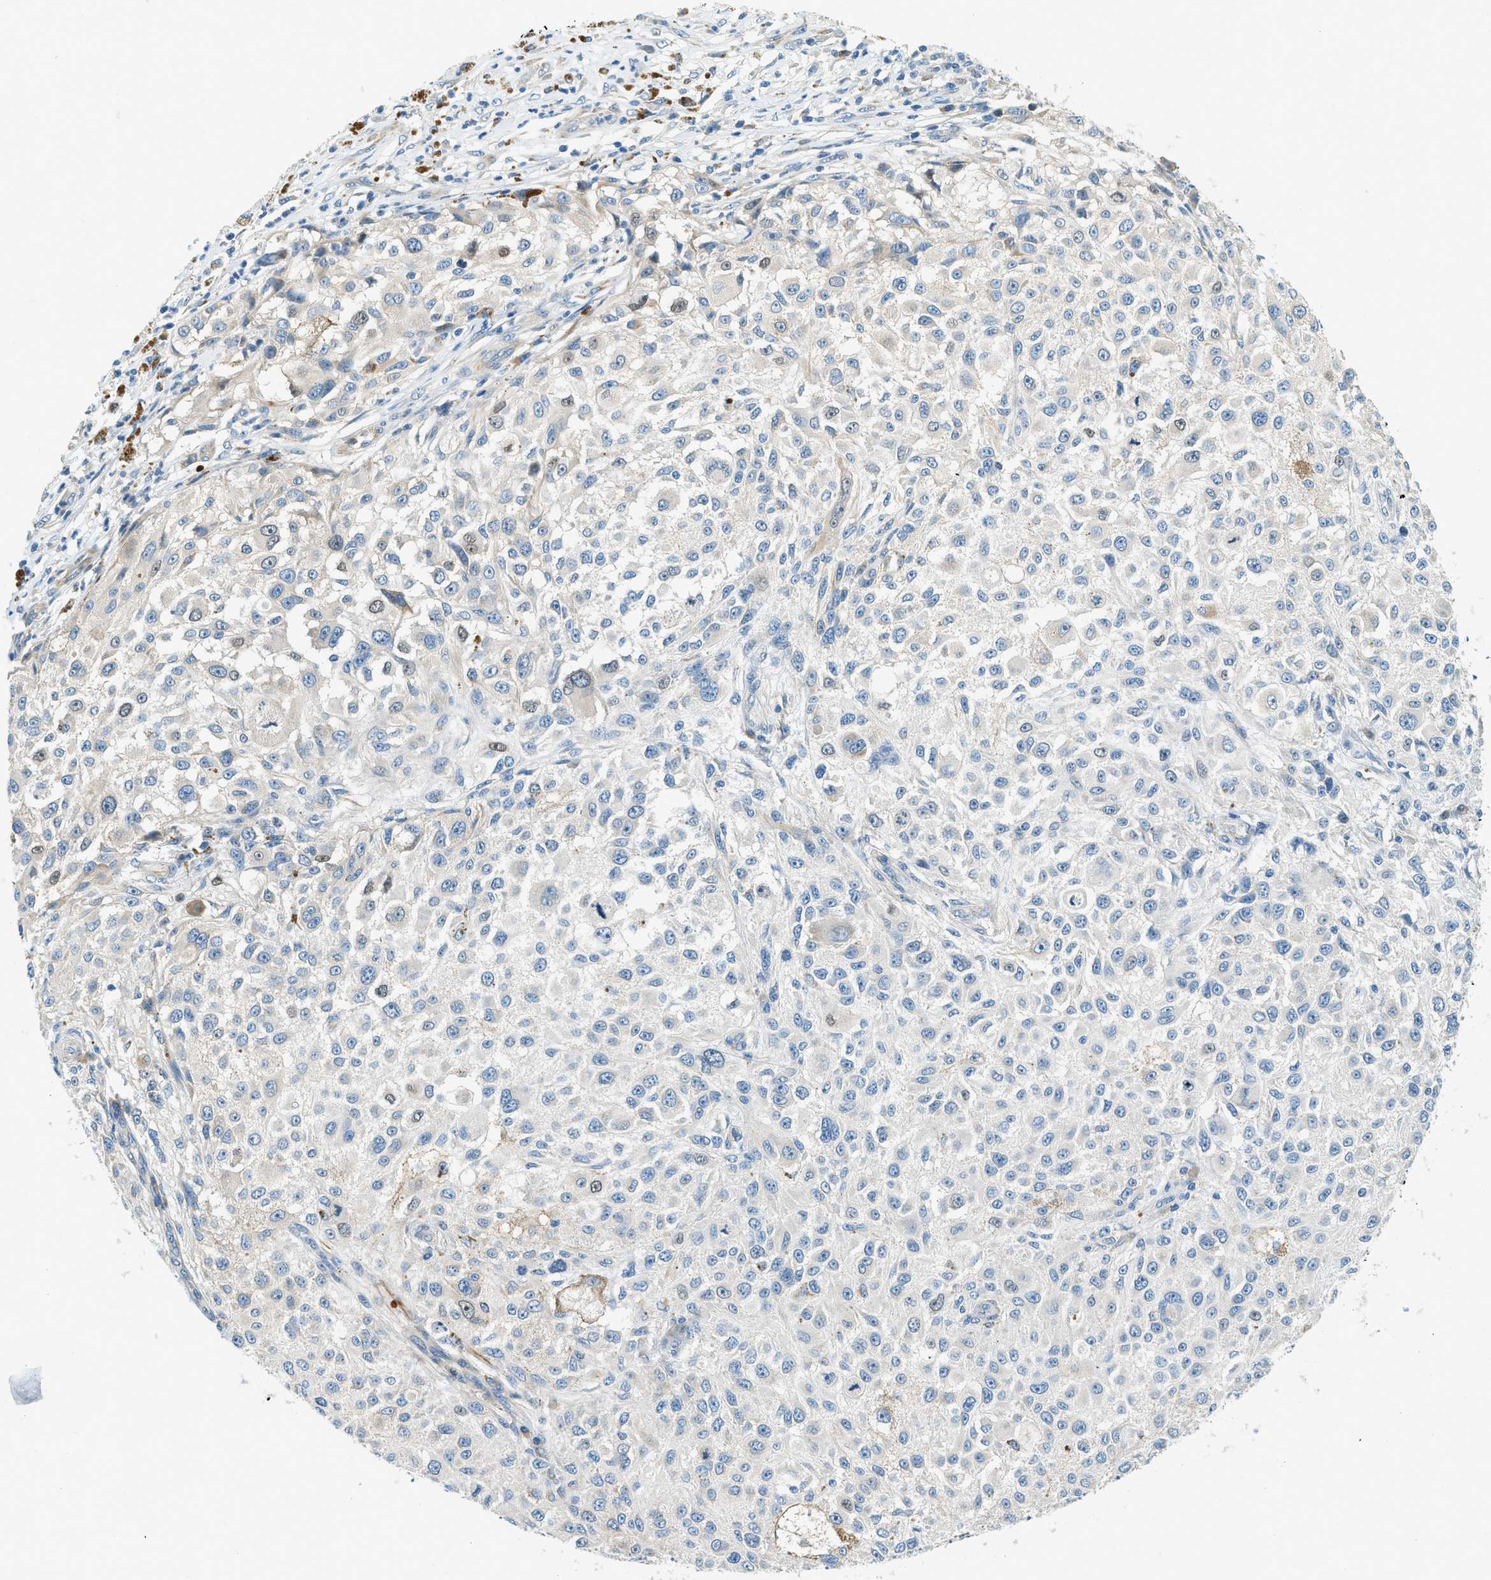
{"staining": {"intensity": "weak", "quantity": "<25%", "location": "nuclear"}, "tissue": "melanoma", "cell_type": "Tumor cells", "image_type": "cancer", "snomed": [{"axis": "morphology", "description": "Necrosis, NOS"}, {"axis": "morphology", "description": "Malignant melanoma, NOS"}, {"axis": "topography", "description": "Skin"}], "caption": "Immunohistochemistry image of malignant melanoma stained for a protein (brown), which shows no staining in tumor cells. (DAB immunohistochemistry (IHC) with hematoxylin counter stain).", "gene": "ZNF367", "patient": {"sex": "female", "age": 87}}